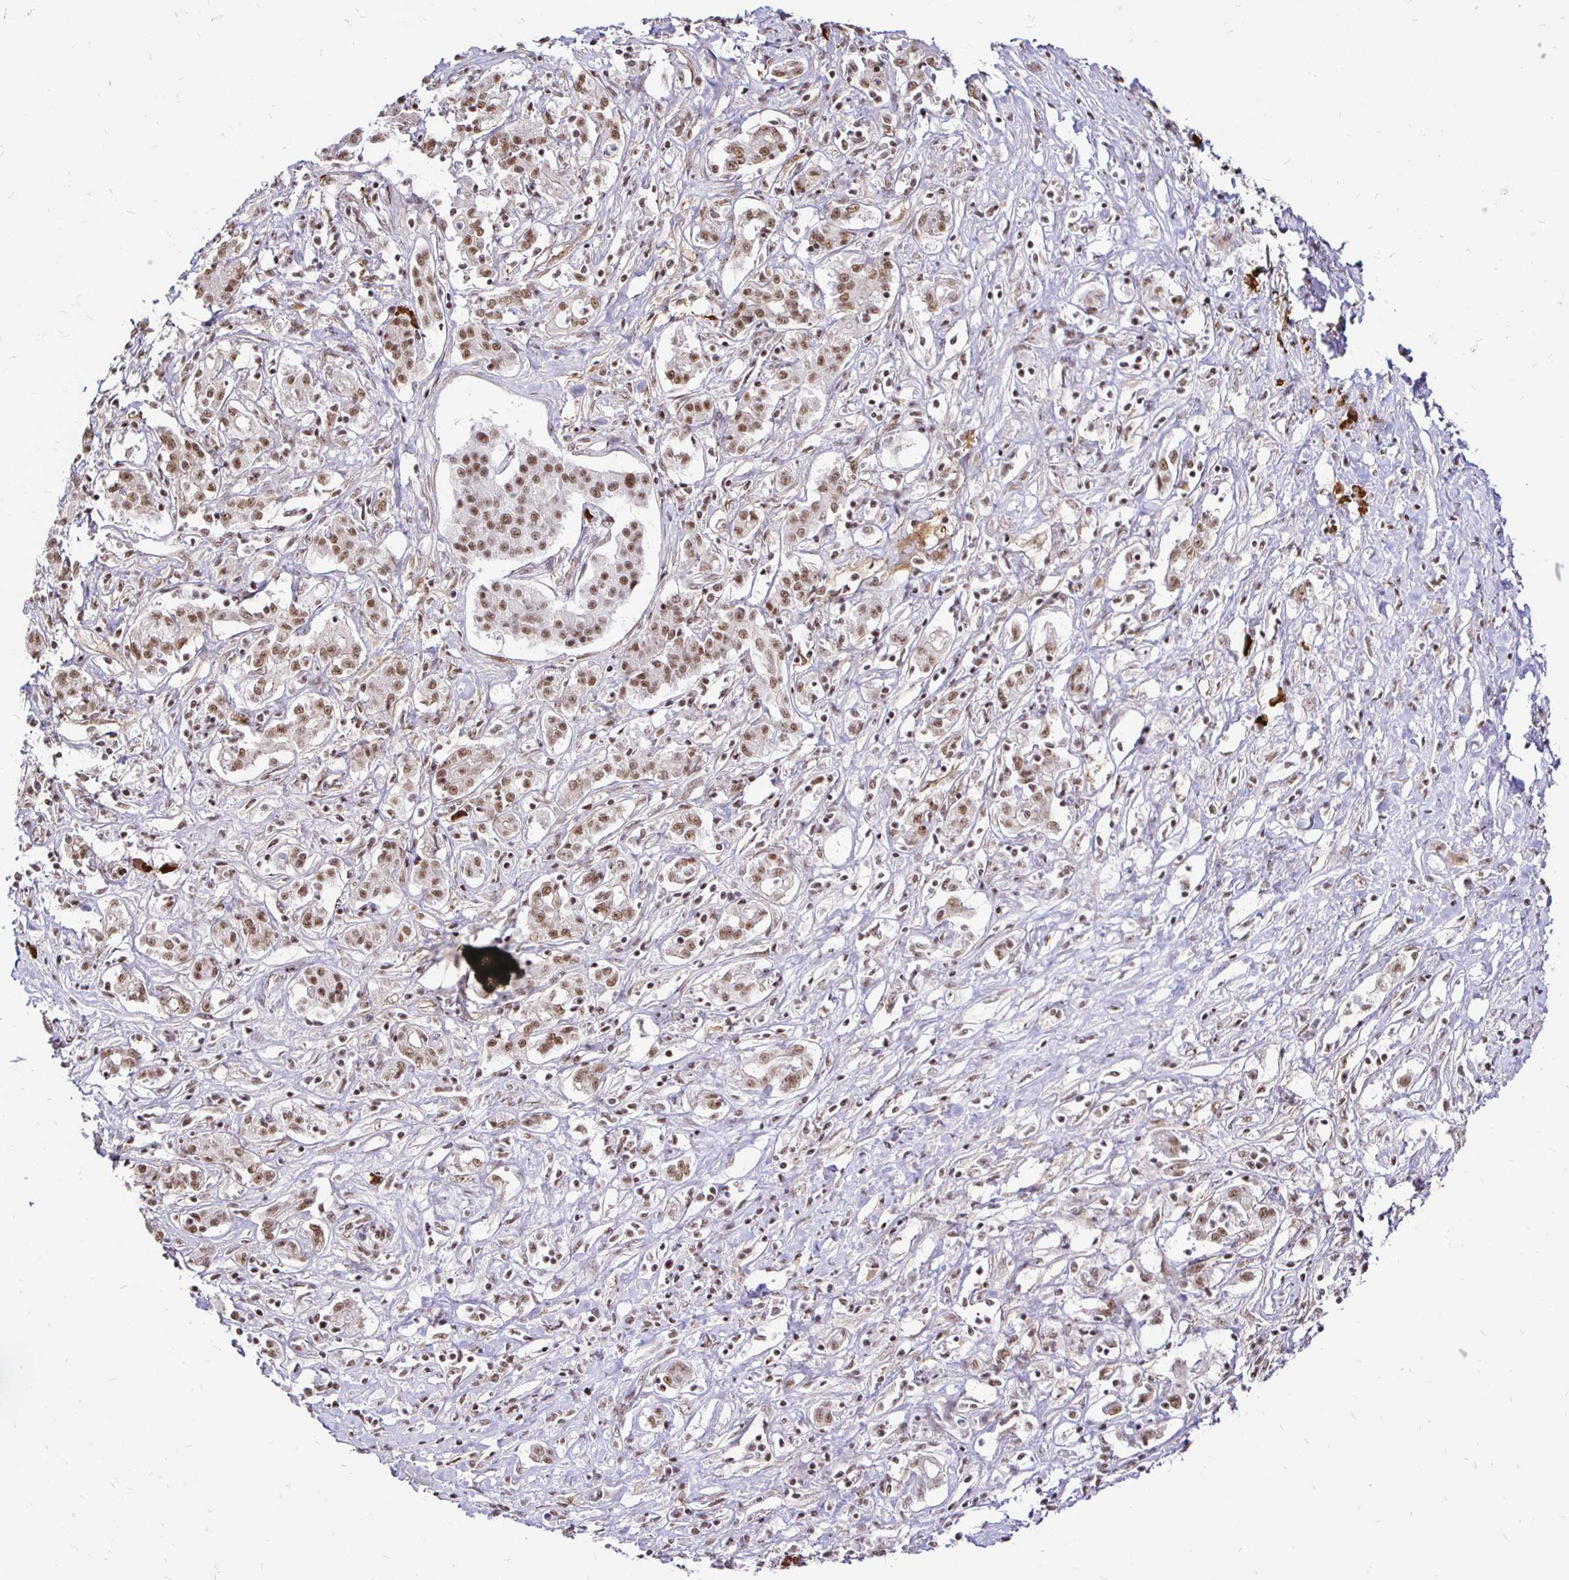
{"staining": {"intensity": "moderate", "quantity": ">75%", "location": "nuclear"}, "tissue": "pancreatic cancer", "cell_type": "Tumor cells", "image_type": "cancer", "snomed": [{"axis": "morphology", "description": "Adenocarcinoma, NOS"}, {"axis": "topography", "description": "Pancreas"}], "caption": "Adenocarcinoma (pancreatic) stained with a brown dye displays moderate nuclear positive positivity in approximately >75% of tumor cells.", "gene": "SIN3A", "patient": {"sex": "male", "age": 63}}